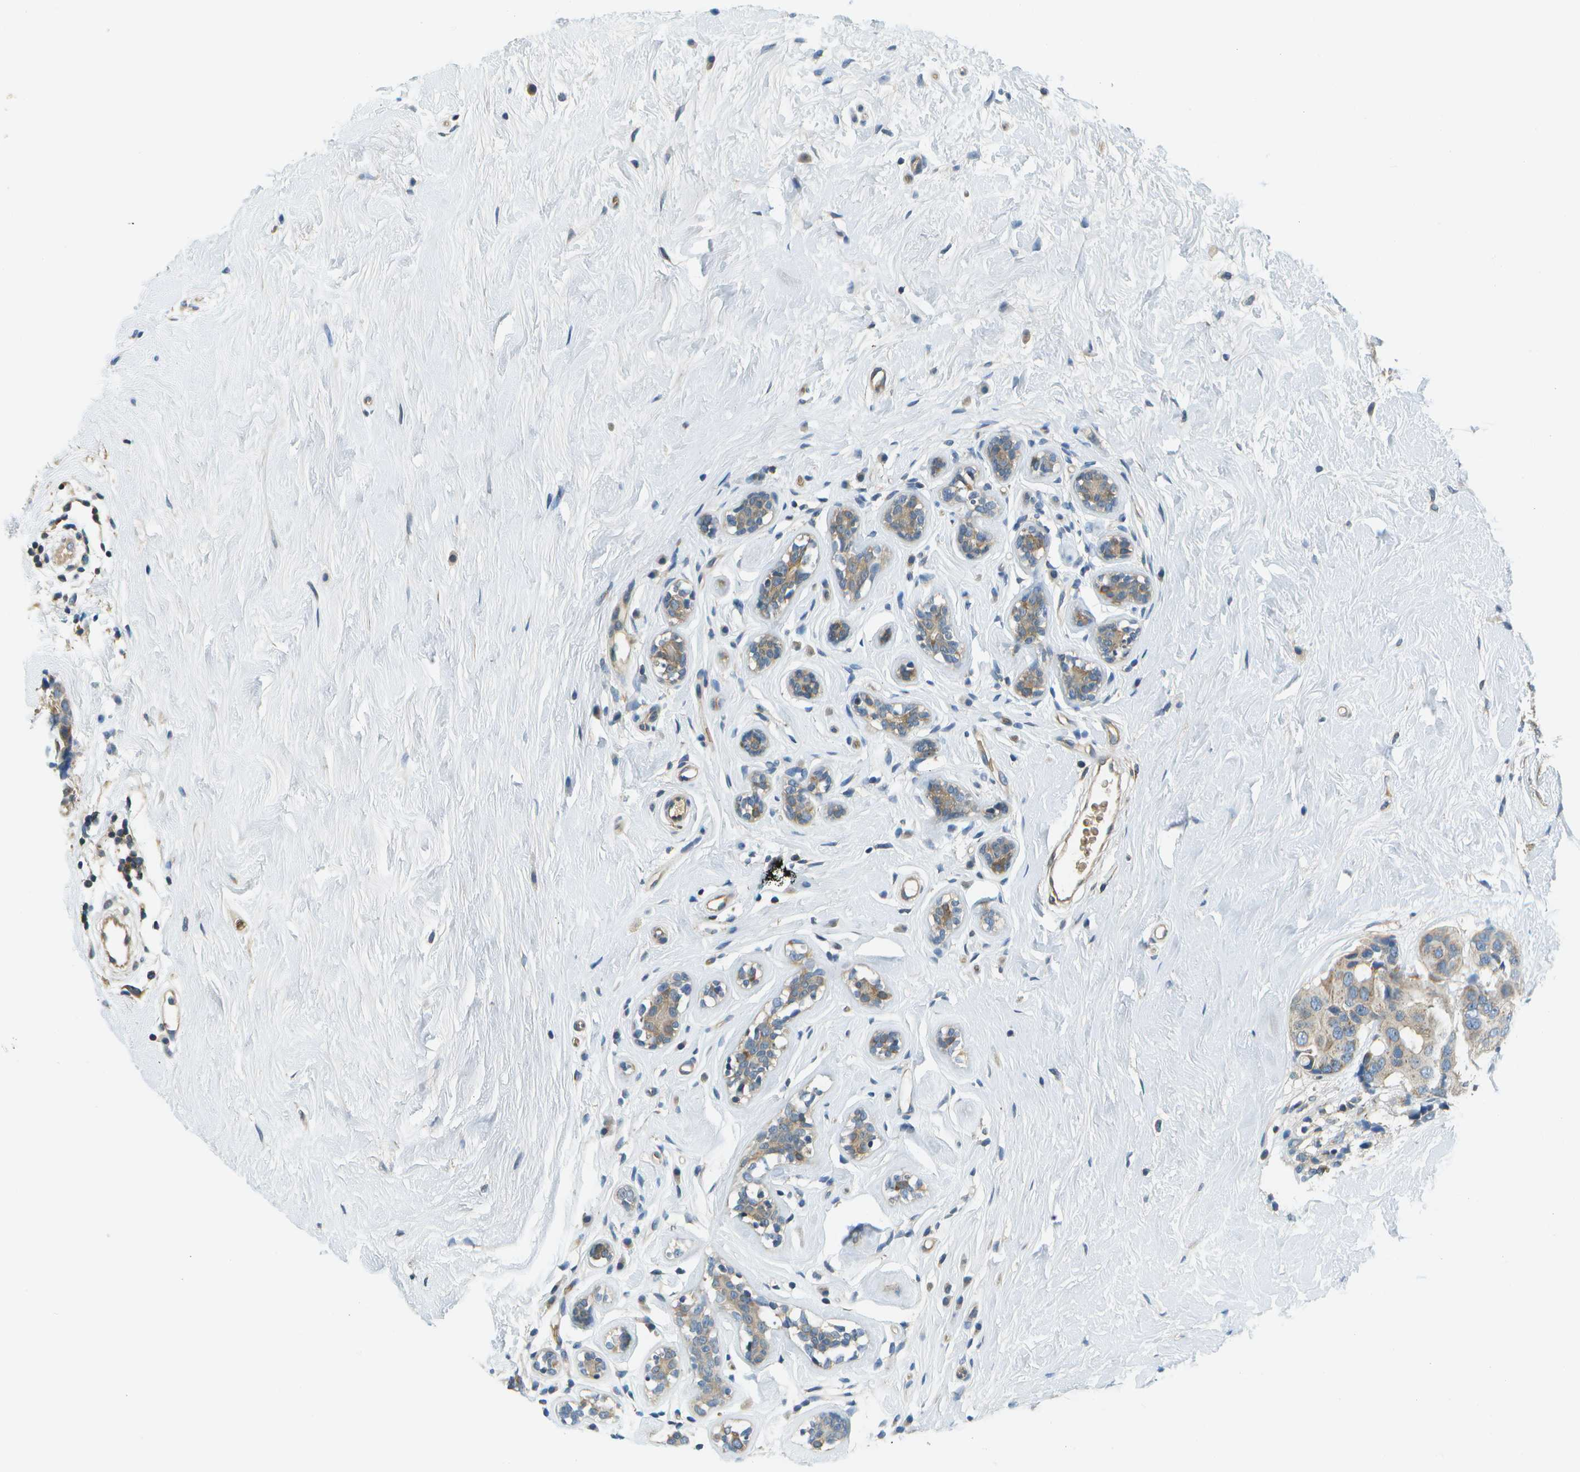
{"staining": {"intensity": "weak", "quantity": "25%-75%", "location": "cytoplasmic/membranous"}, "tissue": "breast cancer", "cell_type": "Tumor cells", "image_type": "cancer", "snomed": [{"axis": "morphology", "description": "Normal tissue, NOS"}, {"axis": "morphology", "description": "Duct carcinoma"}, {"axis": "topography", "description": "Breast"}], "caption": "This photomicrograph exhibits IHC staining of human infiltrating ductal carcinoma (breast), with low weak cytoplasmic/membranous positivity in approximately 25%-75% of tumor cells.", "gene": "CTIF", "patient": {"sex": "female", "age": 39}}